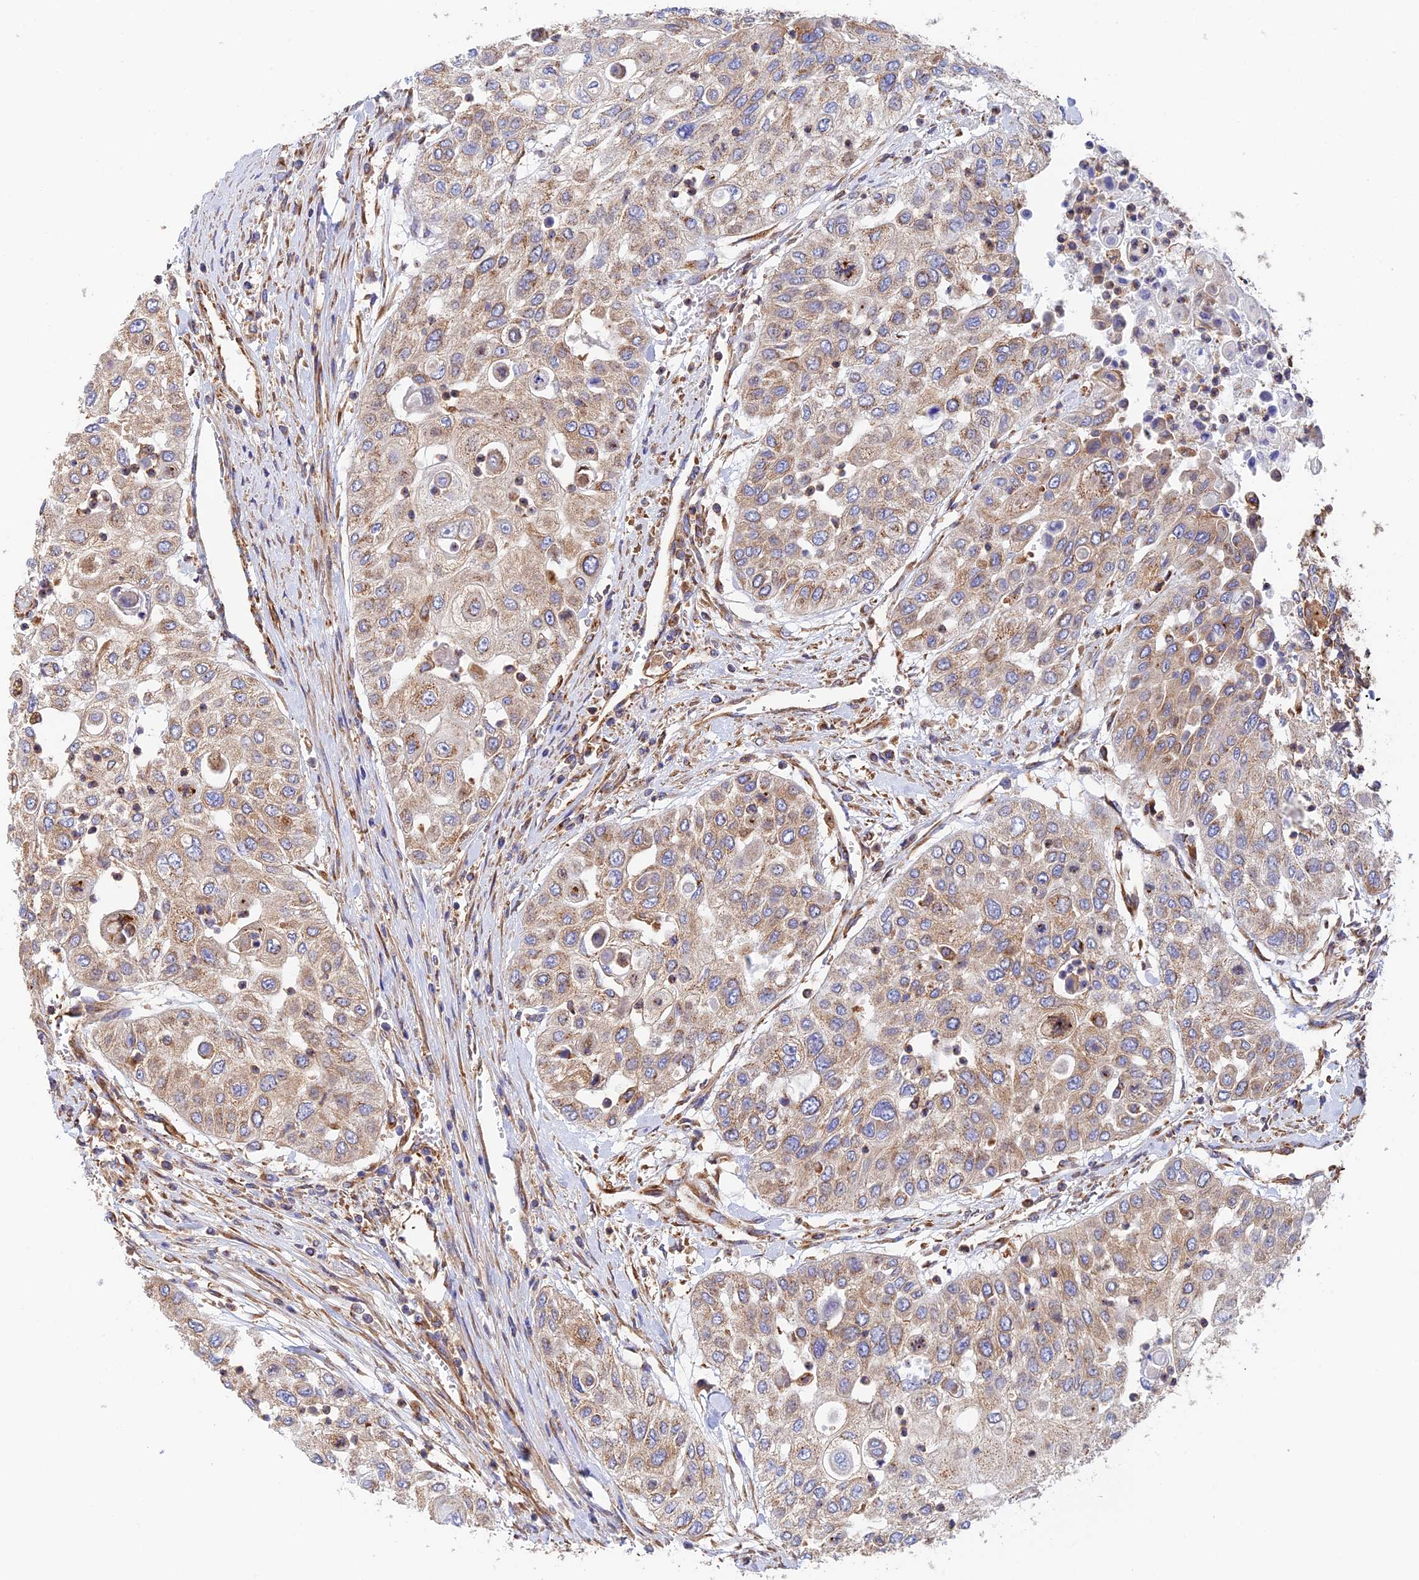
{"staining": {"intensity": "weak", "quantity": ">75%", "location": "cytoplasmic/membranous"}, "tissue": "urothelial cancer", "cell_type": "Tumor cells", "image_type": "cancer", "snomed": [{"axis": "morphology", "description": "Urothelial carcinoma, High grade"}, {"axis": "topography", "description": "Urinary bladder"}], "caption": "A brown stain highlights weak cytoplasmic/membranous positivity of a protein in urothelial cancer tumor cells.", "gene": "DCTN2", "patient": {"sex": "female", "age": 79}}